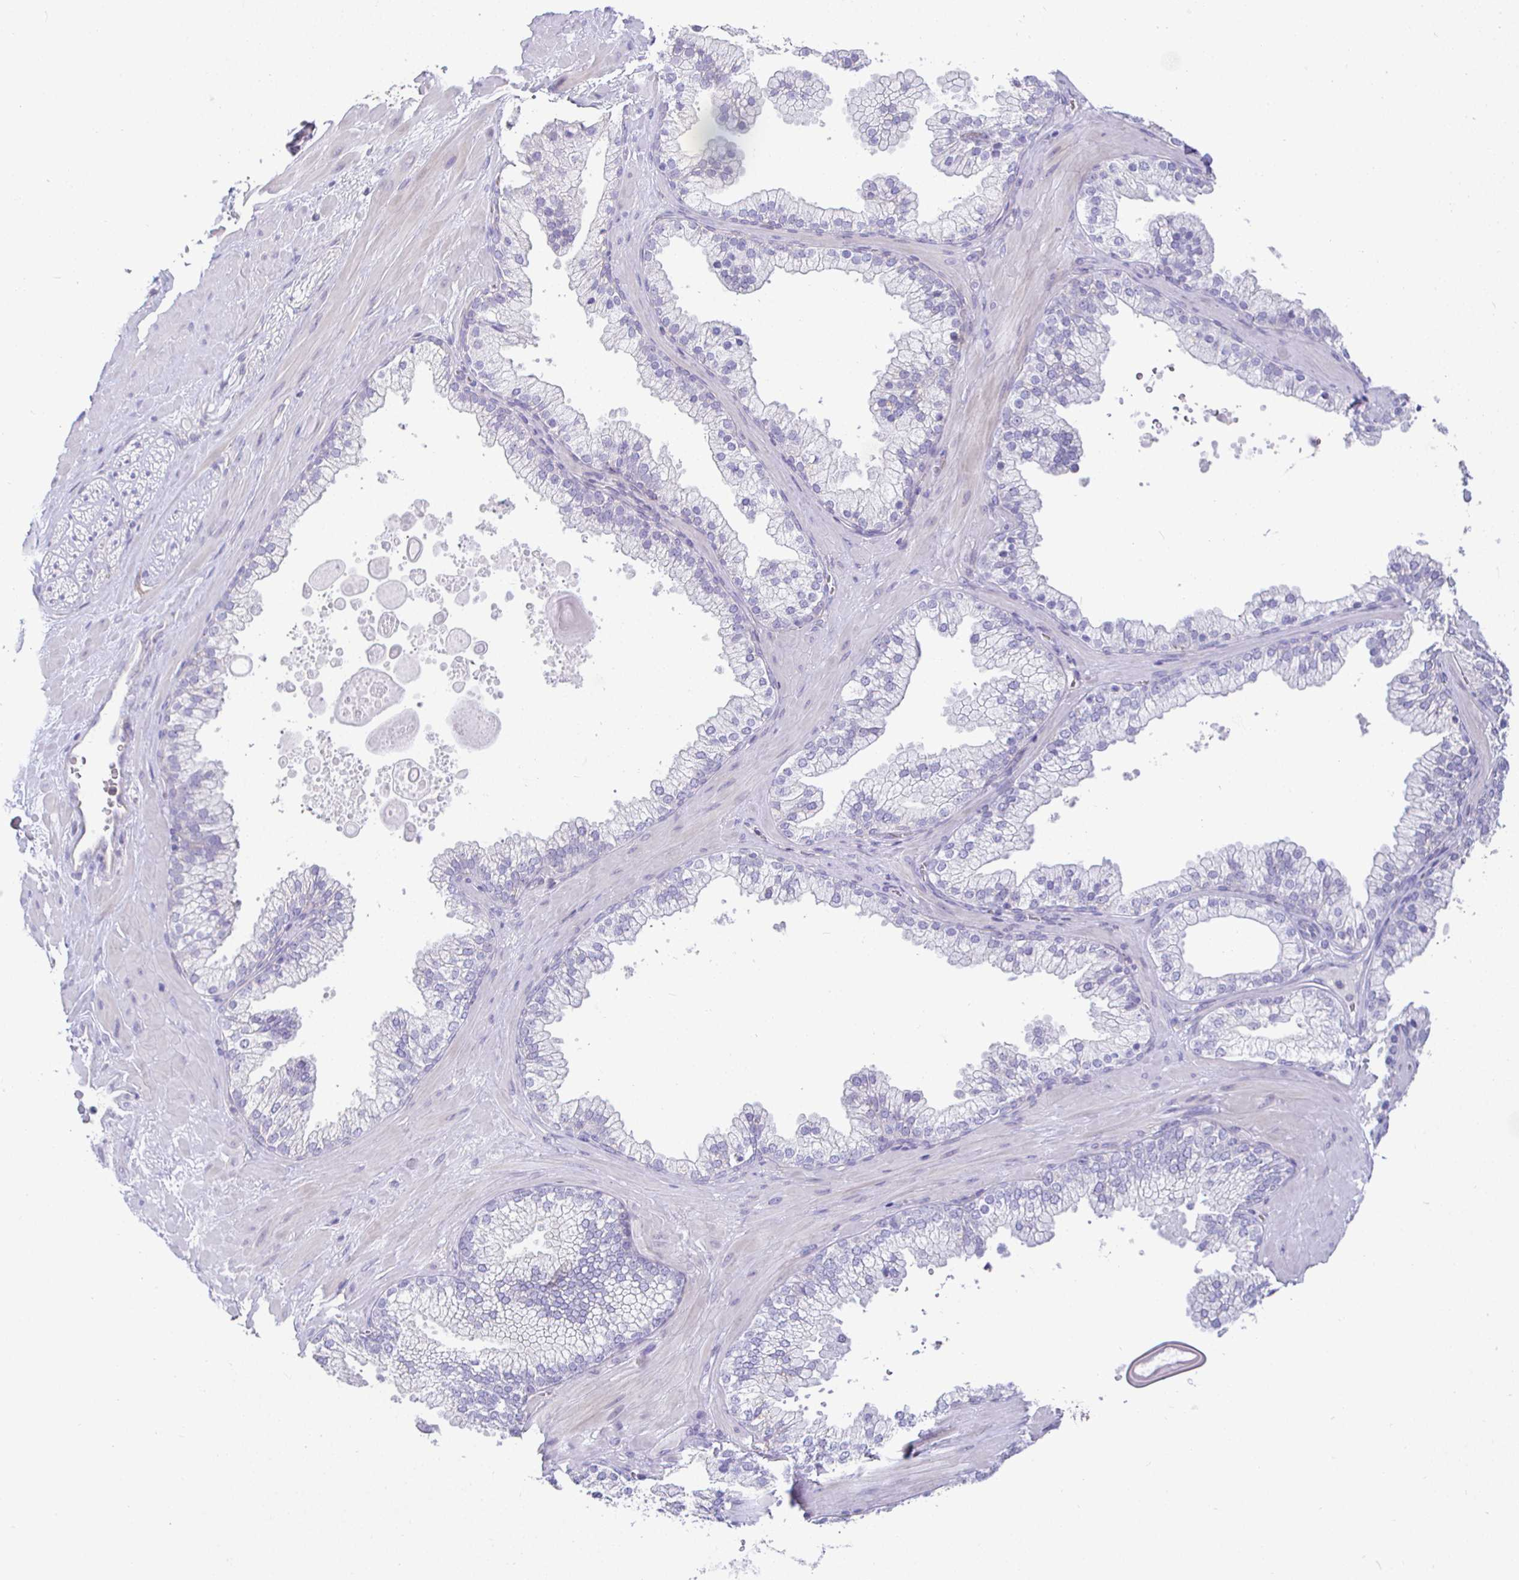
{"staining": {"intensity": "negative", "quantity": "none", "location": "none"}, "tissue": "adipose tissue", "cell_type": "Adipocytes", "image_type": "normal", "snomed": [{"axis": "morphology", "description": "Normal tissue, NOS"}, {"axis": "topography", "description": "Prostate"}, {"axis": "topography", "description": "Peripheral nerve tissue"}], "caption": "Immunohistochemistry photomicrograph of unremarkable adipose tissue stained for a protein (brown), which displays no positivity in adipocytes. Nuclei are stained in blue.", "gene": "SIRPA", "patient": {"sex": "male", "age": 61}}